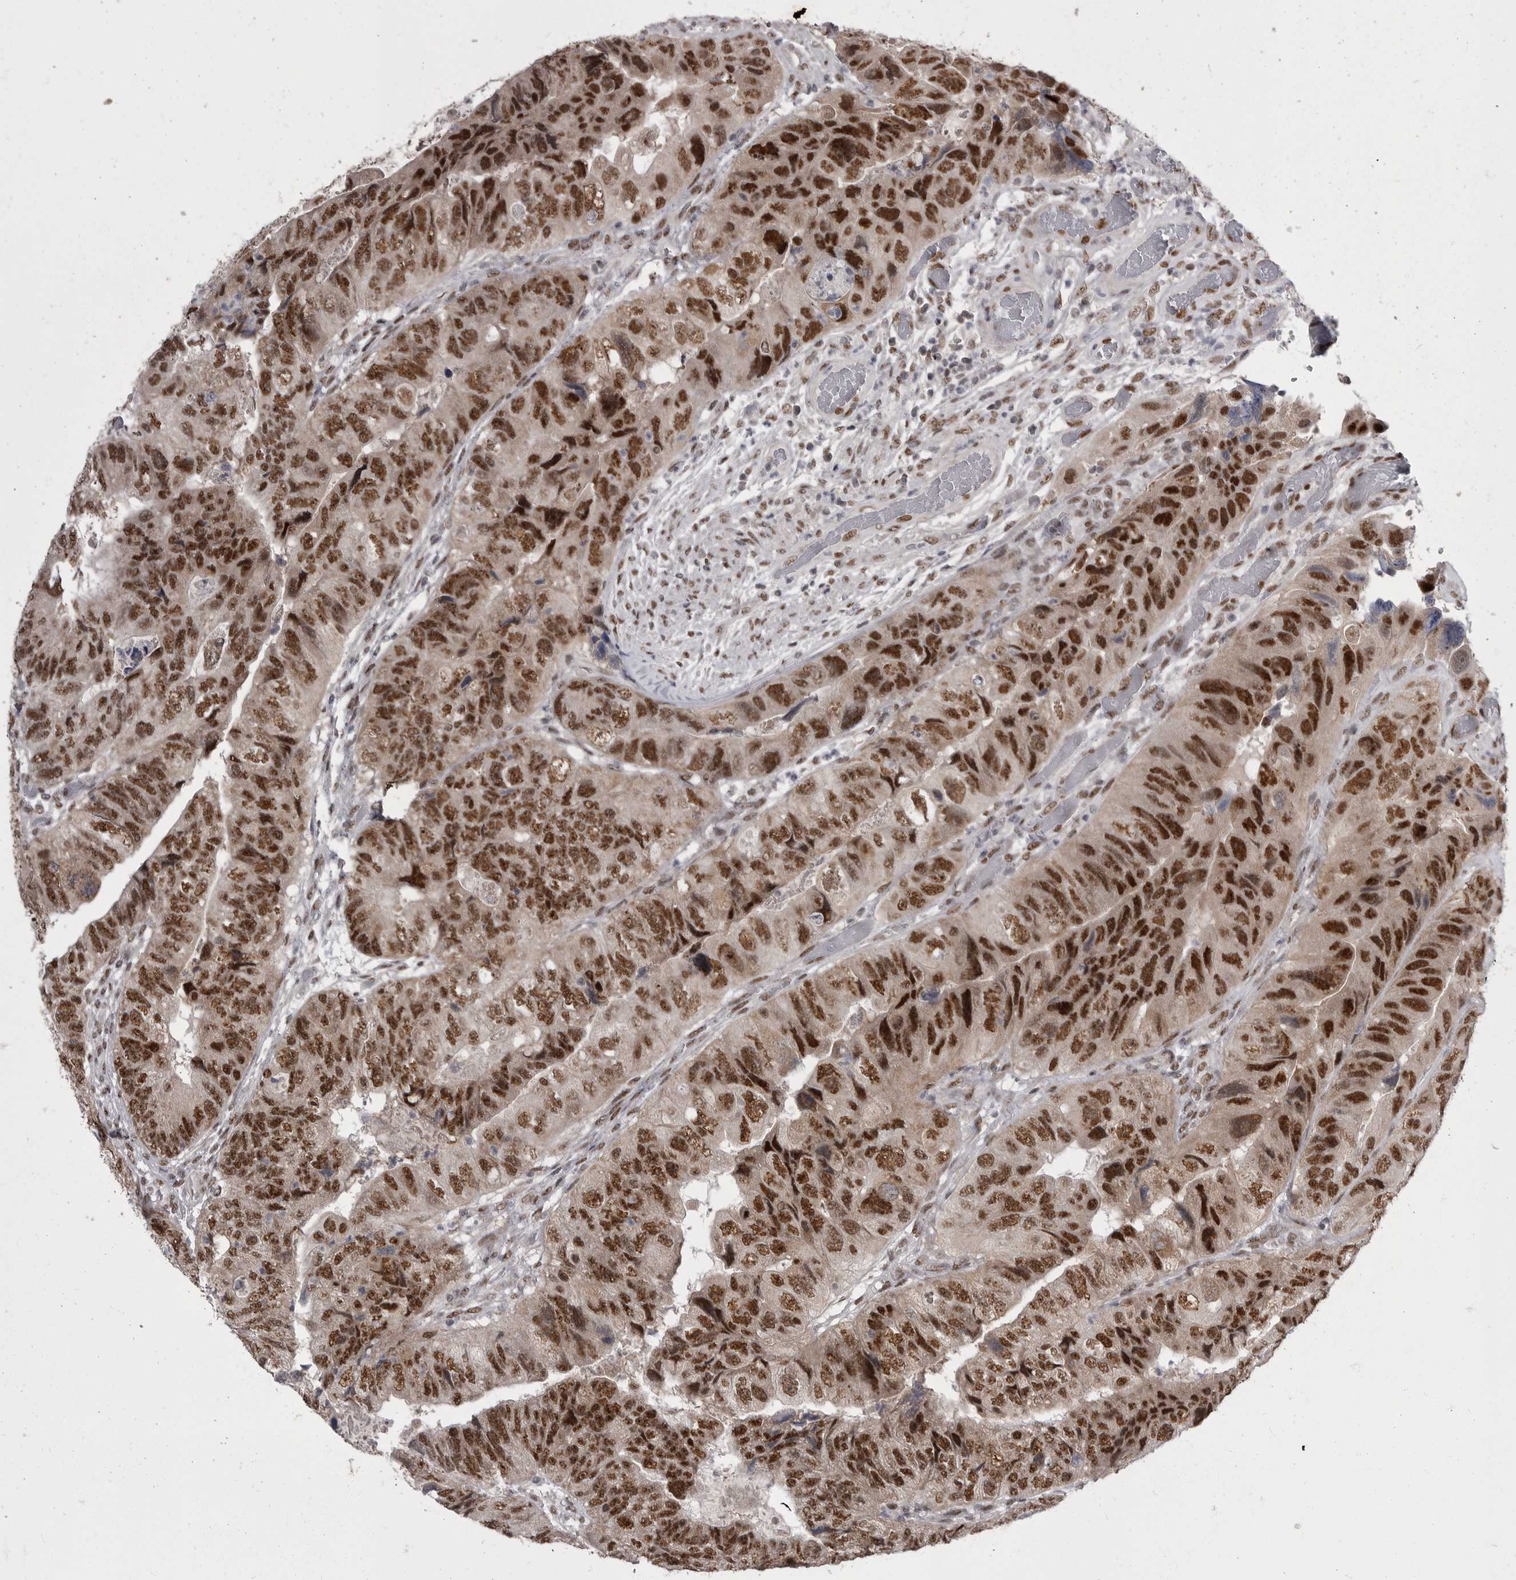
{"staining": {"intensity": "strong", "quantity": ">75%", "location": "nuclear"}, "tissue": "colorectal cancer", "cell_type": "Tumor cells", "image_type": "cancer", "snomed": [{"axis": "morphology", "description": "Adenocarcinoma, NOS"}, {"axis": "topography", "description": "Rectum"}], "caption": "This photomicrograph demonstrates adenocarcinoma (colorectal) stained with IHC to label a protein in brown. The nuclear of tumor cells show strong positivity for the protein. Nuclei are counter-stained blue.", "gene": "MEPCE", "patient": {"sex": "male", "age": 63}}